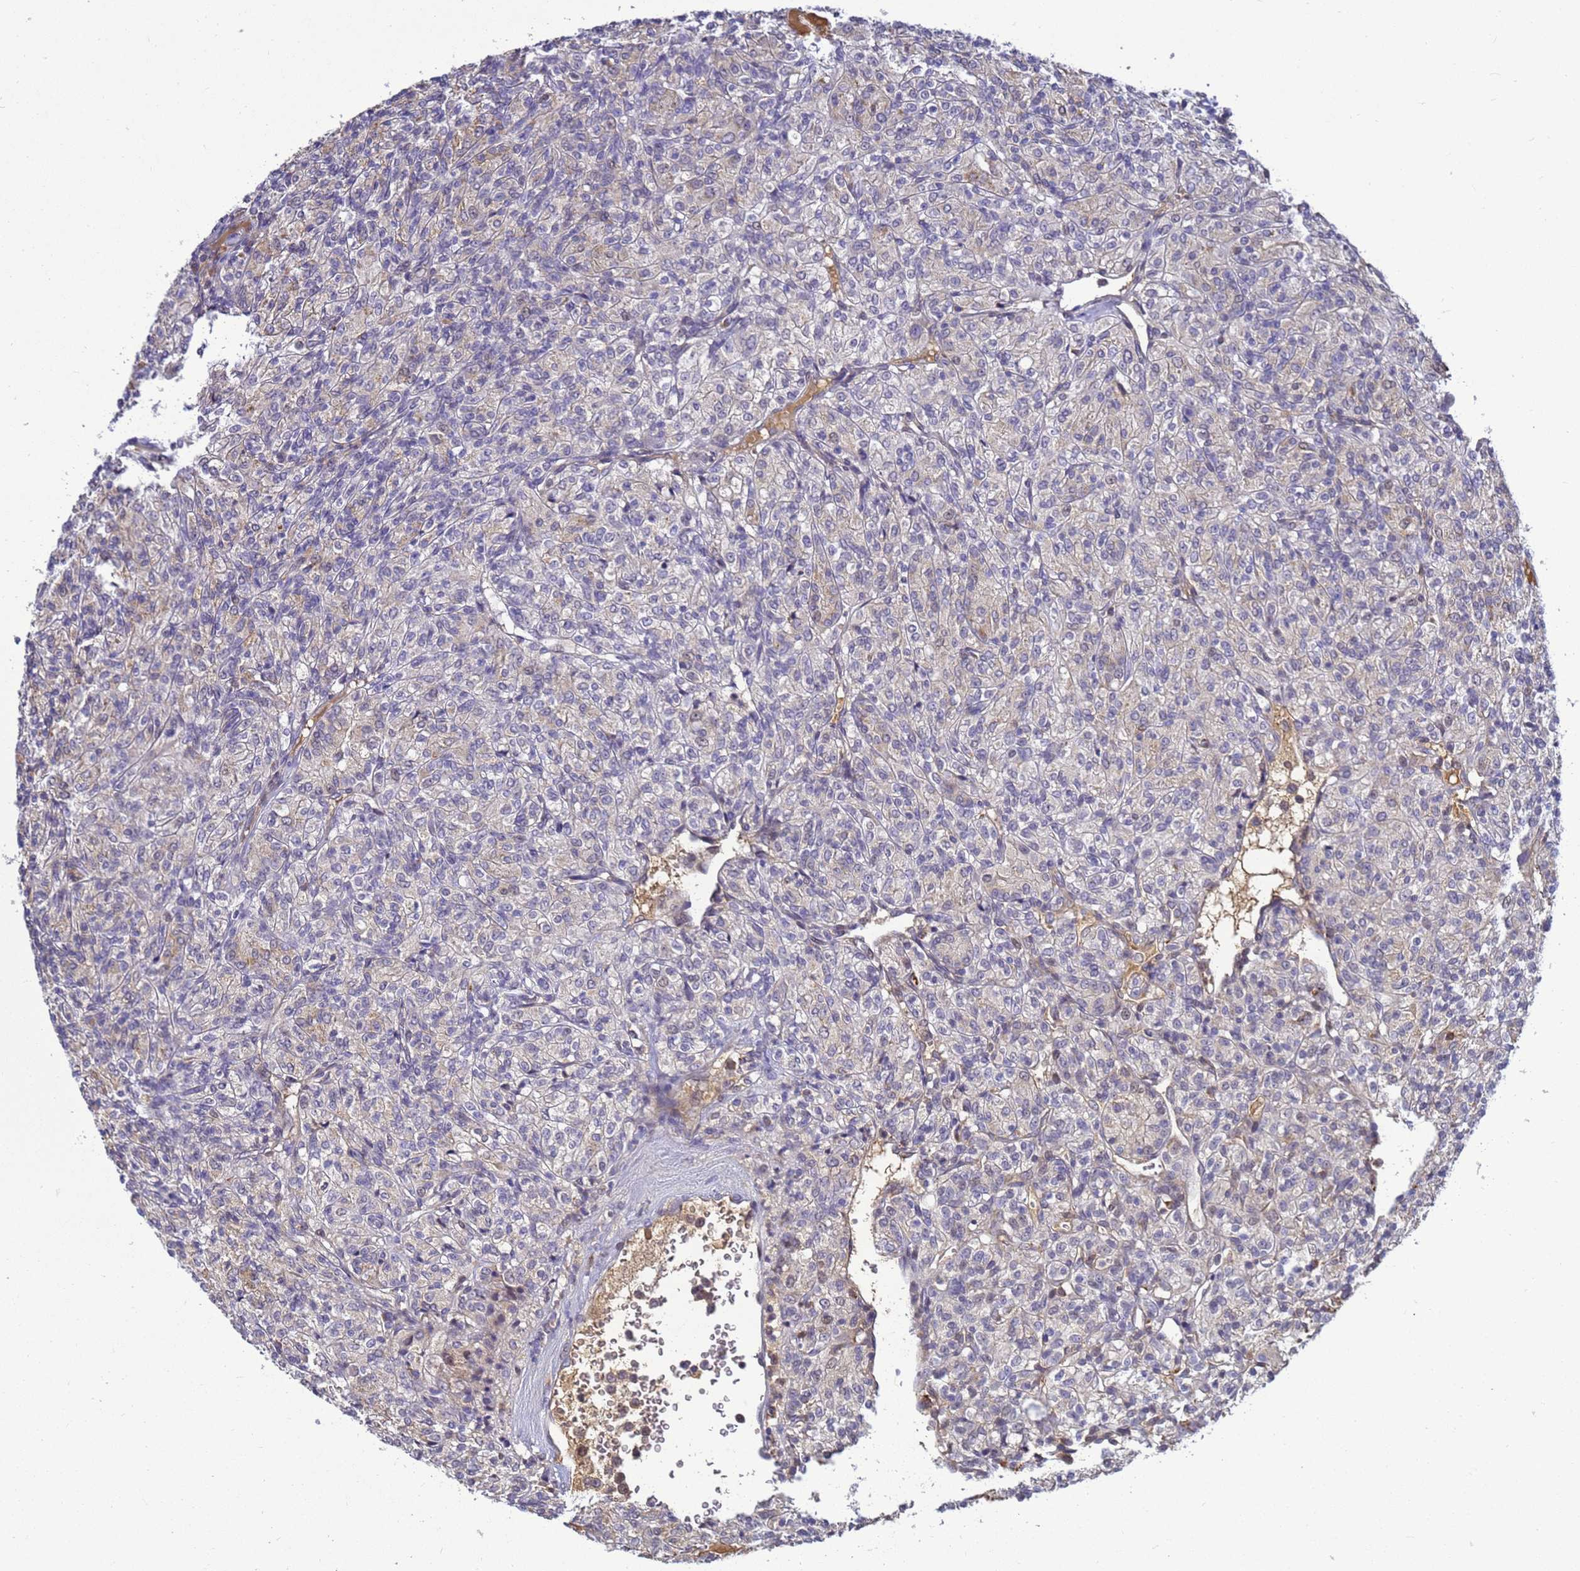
{"staining": {"intensity": "negative", "quantity": "none", "location": "none"}, "tissue": "renal cancer", "cell_type": "Tumor cells", "image_type": "cancer", "snomed": [{"axis": "morphology", "description": "Adenocarcinoma, NOS"}, {"axis": "topography", "description": "Kidney"}], "caption": "Immunohistochemistry (IHC) histopathology image of human renal cancer stained for a protein (brown), which exhibits no expression in tumor cells. (Stains: DAB (3,3'-diaminobenzidine) IHC with hematoxylin counter stain, Microscopy: brightfield microscopy at high magnification).", "gene": "TMEM74B", "patient": {"sex": "male", "age": 77}}